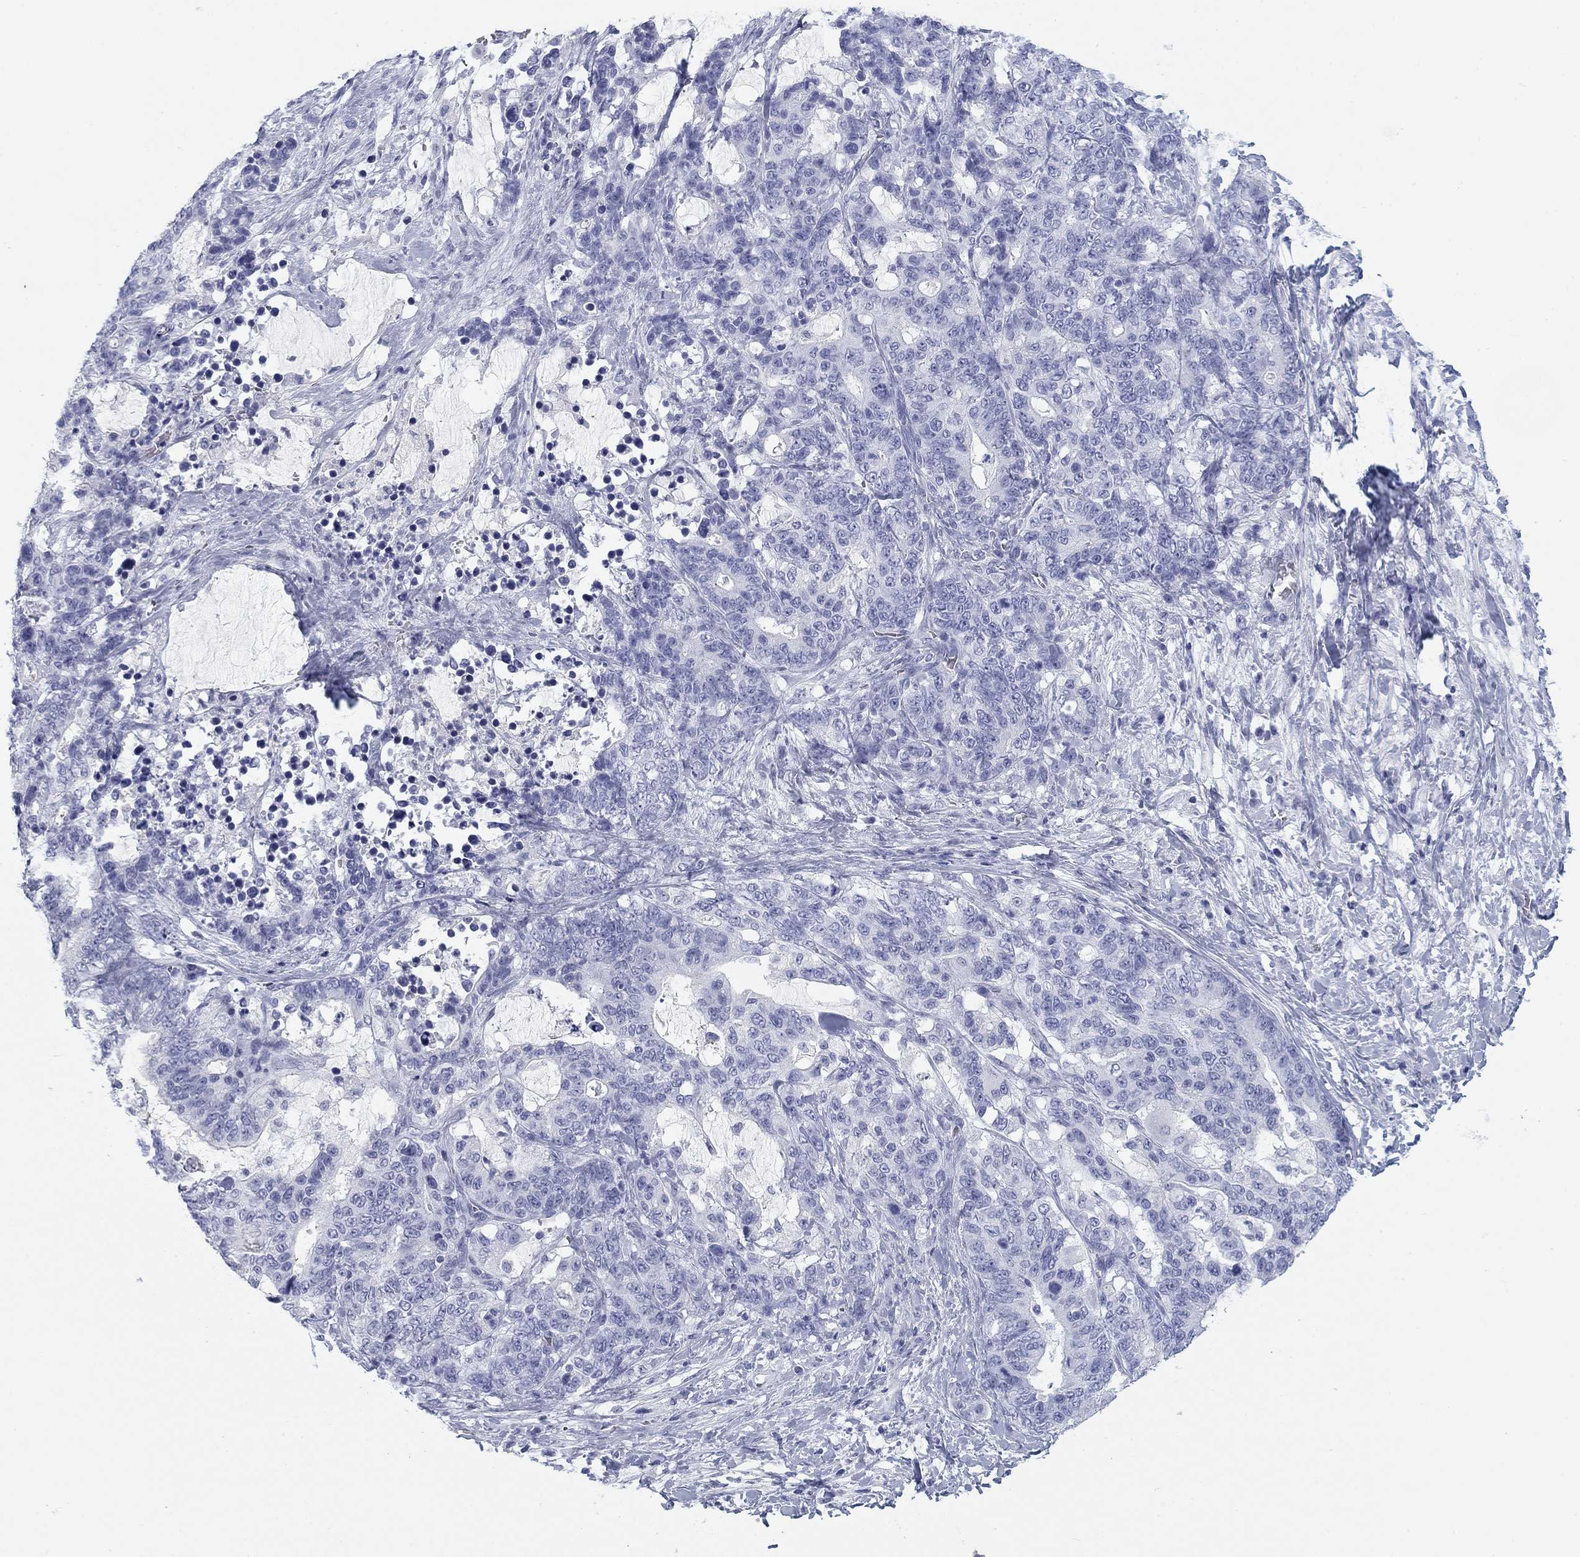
{"staining": {"intensity": "negative", "quantity": "none", "location": "none"}, "tissue": "stomach cancer", "cell_type": "Tumor cells", "image_type": "cancer", "snomed": [{"axis": "morphology", "description": "Normal tissue, NOS"}, {"axis": "morphology", "description": "Adenocarcinoma, NOS"}, {"axis": "topography", "description": "Stomach"}], "caption": "Immunohistochemical staining of human adenocarcinoma (stomach) exhibits no significant expression in tumor cells.", "gene": "CALB1", "patient": {"sex": "female", "age": 64}}